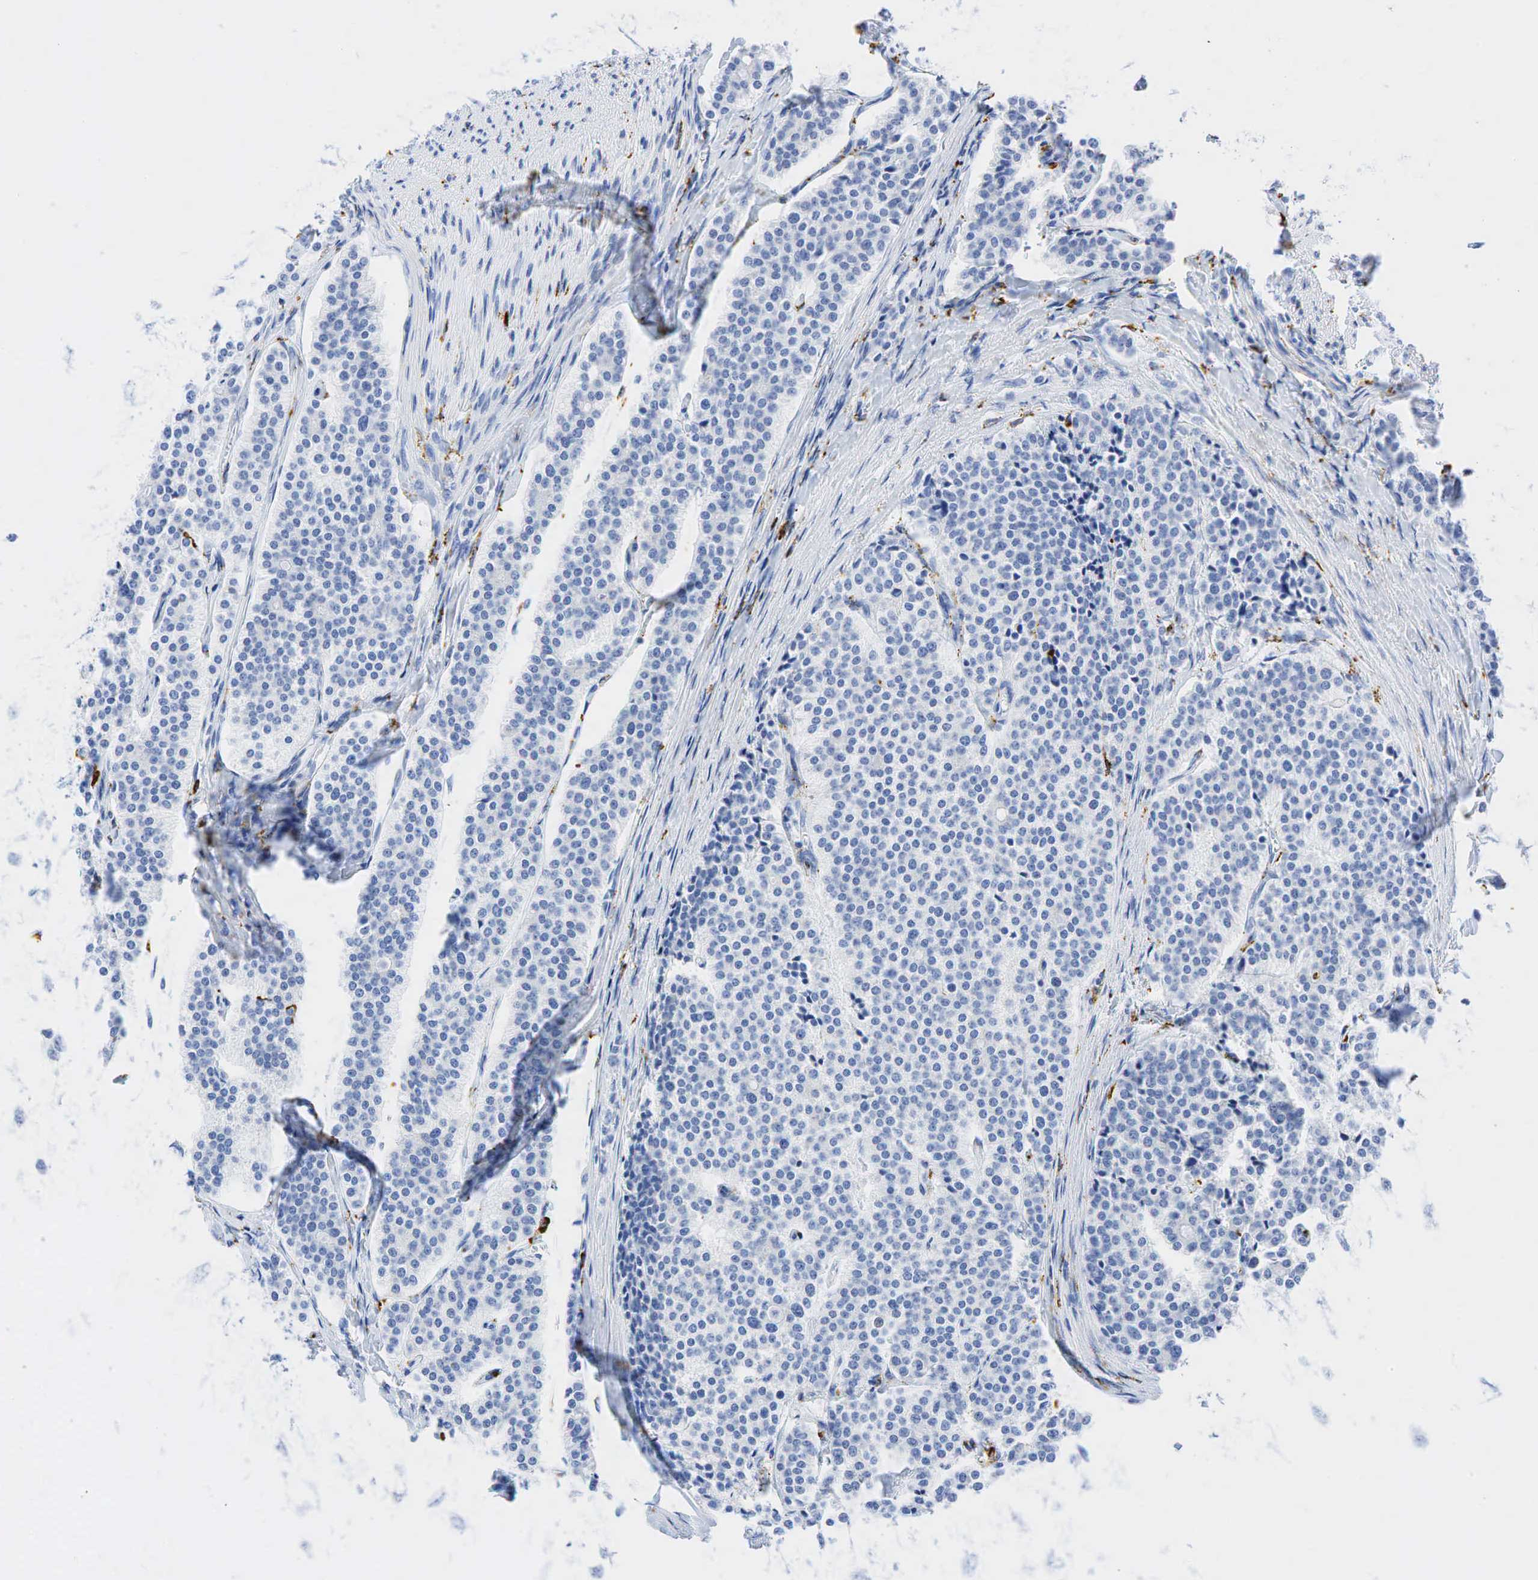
{"staining": {"intensity": "negative", "quantity": "none", "location": "none"}, "tissue": "carcinoid", "cell_type": "Tumor cells", "image_type": "cancer", "snomed": [{"axis": "morphology", "description": "Carcinoid, malignant, NOS"}, {"axis": "topography", "description": "Small intestine"}], "caption": "Immunohistochemistry photomicrograph of neoplastic tissue: human carcinoid stained with DAB reveals no significant protein positivity in tumor cells. (IHC, brightfield microscopy, high magnification).", "gene": "CD68", "patient": {"sex": "male", "age": 63}}